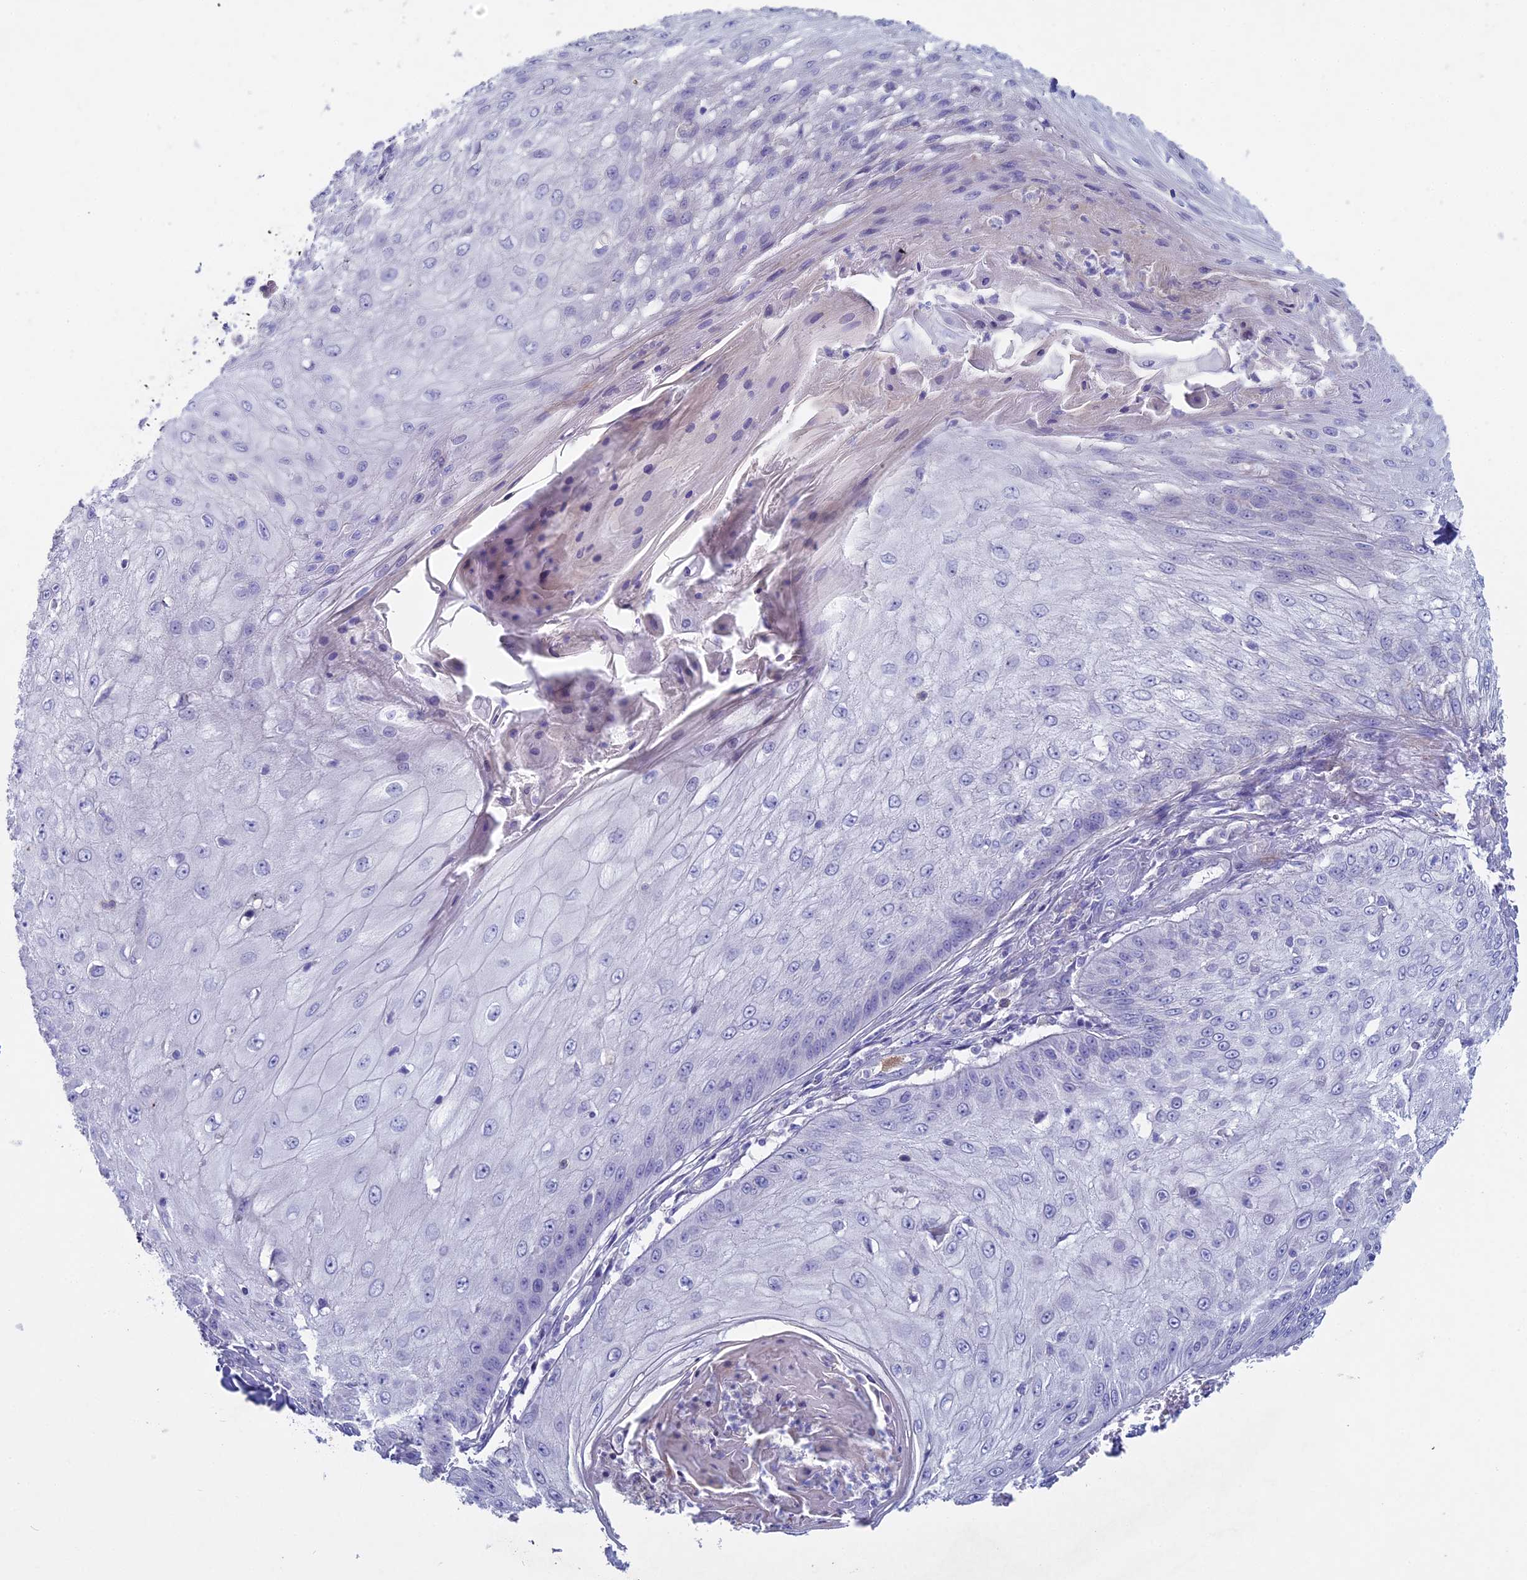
{"staining": {"intensity": "negative", "quantity": "none", "location": "none"}, "tissue": "skin cancer", "cell_type": "Tumor cells", "image_type": "cancer", "snomed": [{"axis": "morphology", "description": "Squamous cell carcinoma, NOS"}, {"axis": "topography", "description": "Skin"}], "caption": "Tumor cells show no significant staining in skin cancer.", "gene": "NCAM1", "patient": {"sex": "male", "age": 70}}